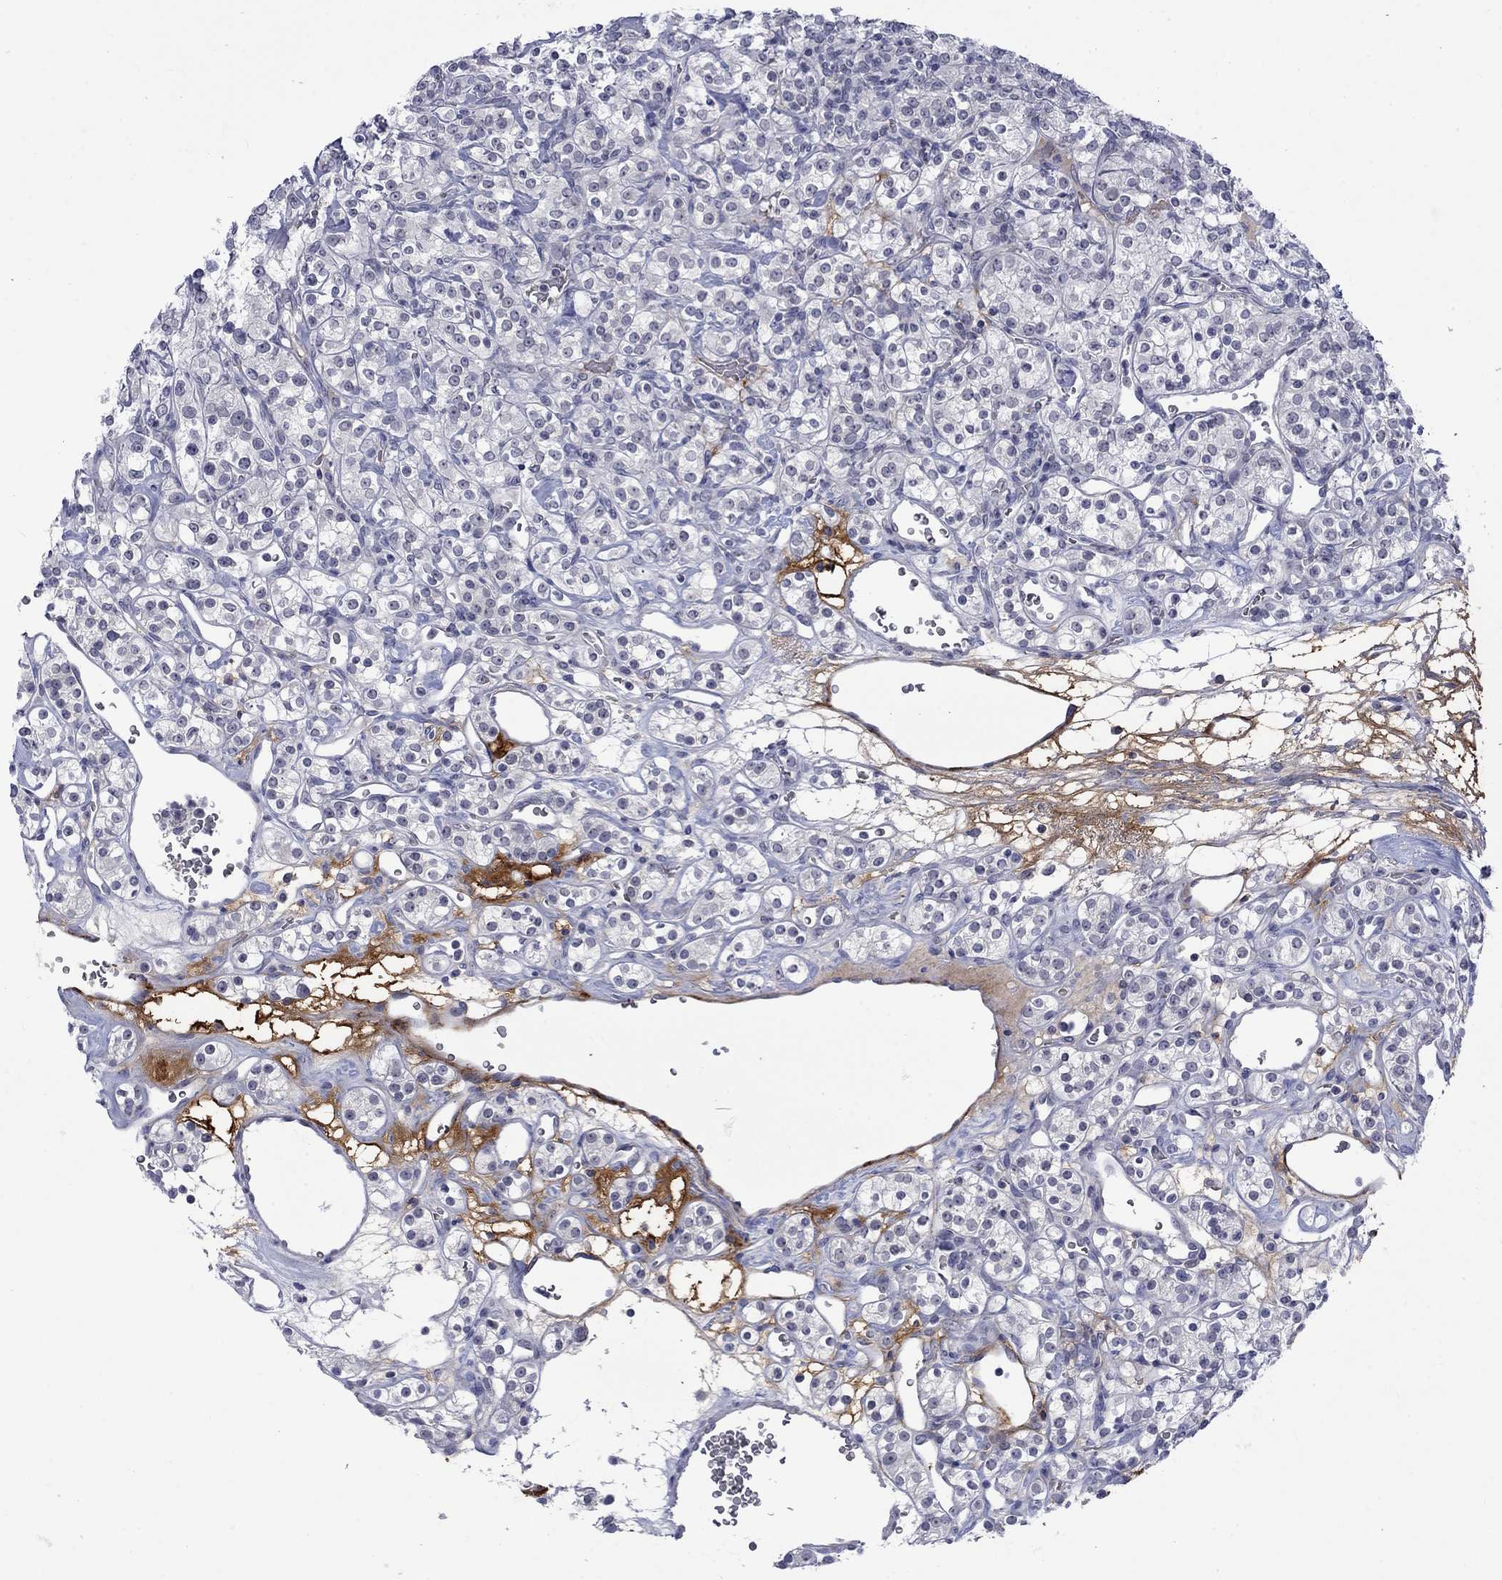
{"staining": {"intensity": "negative", "quantity": "none", "location": "none"}, "tissue": "renal cancer", "cell_type": "Tumor cells", "image_type": "cancer", "snomed": [{"axis": "morphology", "description": "Adenocarcinoma, NOS"}, {"axis": "topography", "description": "Kidney"}], "caption": "High magnification brightfield microscopy of renal adenocarcinoma stained with DAB (brown) and counterstained with hematoxylin (blue): tumor cells show no significant expression. (Stains: DAB immunohistochemistry with hematoxylin counter stain, Microscopy: brightfield microscopy at high magnification).", "gene": "NSMF", "patient": {"sex": "male", "age": 77}}